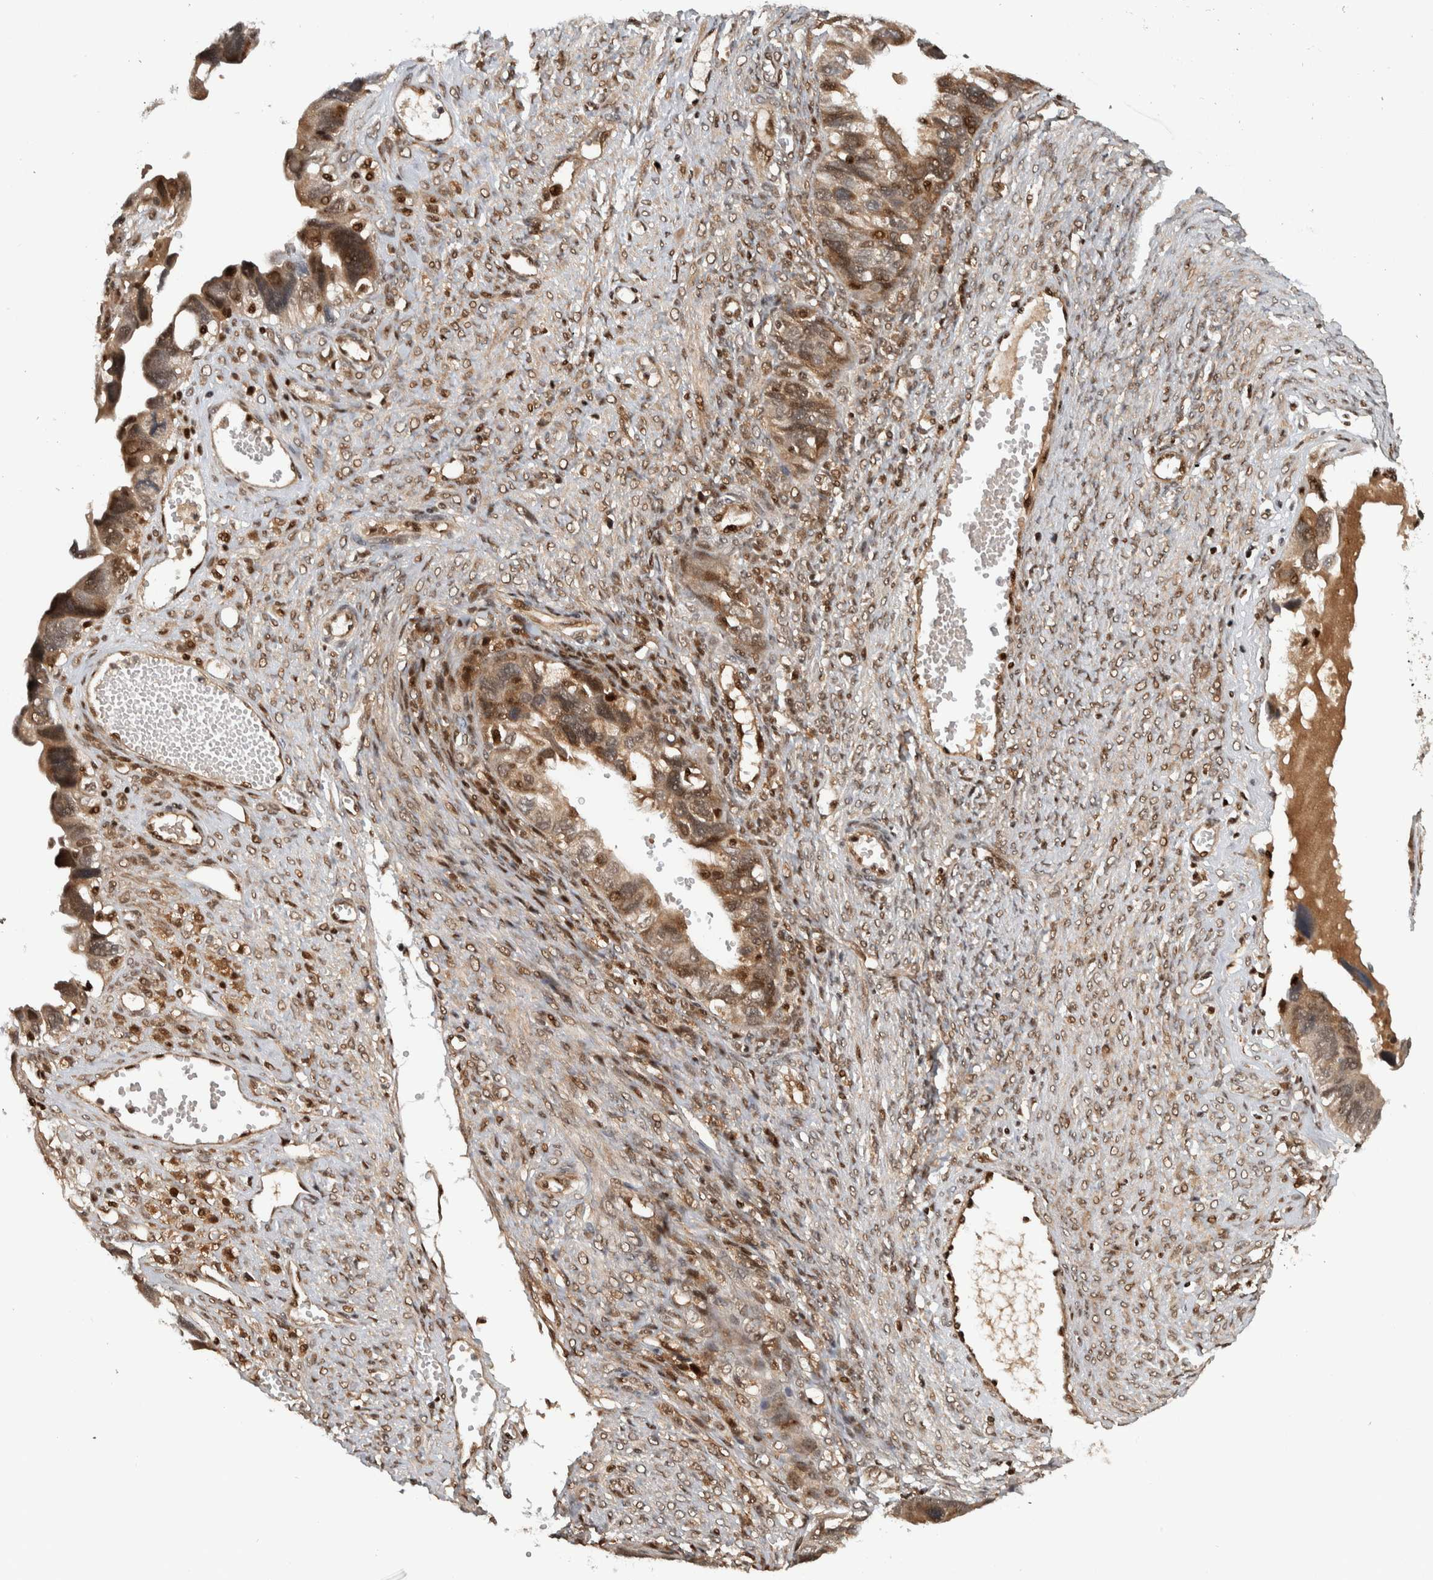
{"staining": {"intensity": "moderate", "quantity": ">75%", "location": "cytoplasmic/membranous,nuclear"}, "tissue": "ovarian cancer", "cell_type": "Tumor cells", "image_type": "cancer", "snomed": [{"axis": "morphology", "description": "Cystadenocarcinoma, serous, NOS"}, {"axis": "topography", "description": "Ovary"}], "caption": "A high-resolution micrograph shows immunohistochemistry (IHC) staining of ovarian serous cystadenocarcinoma, which shows moderate cytoplasmic/membranous and nuclear staining in about >75% of tumor cells.", "gene": "RPS6KA4", "patient": {"sex": "female", "age": 79}}